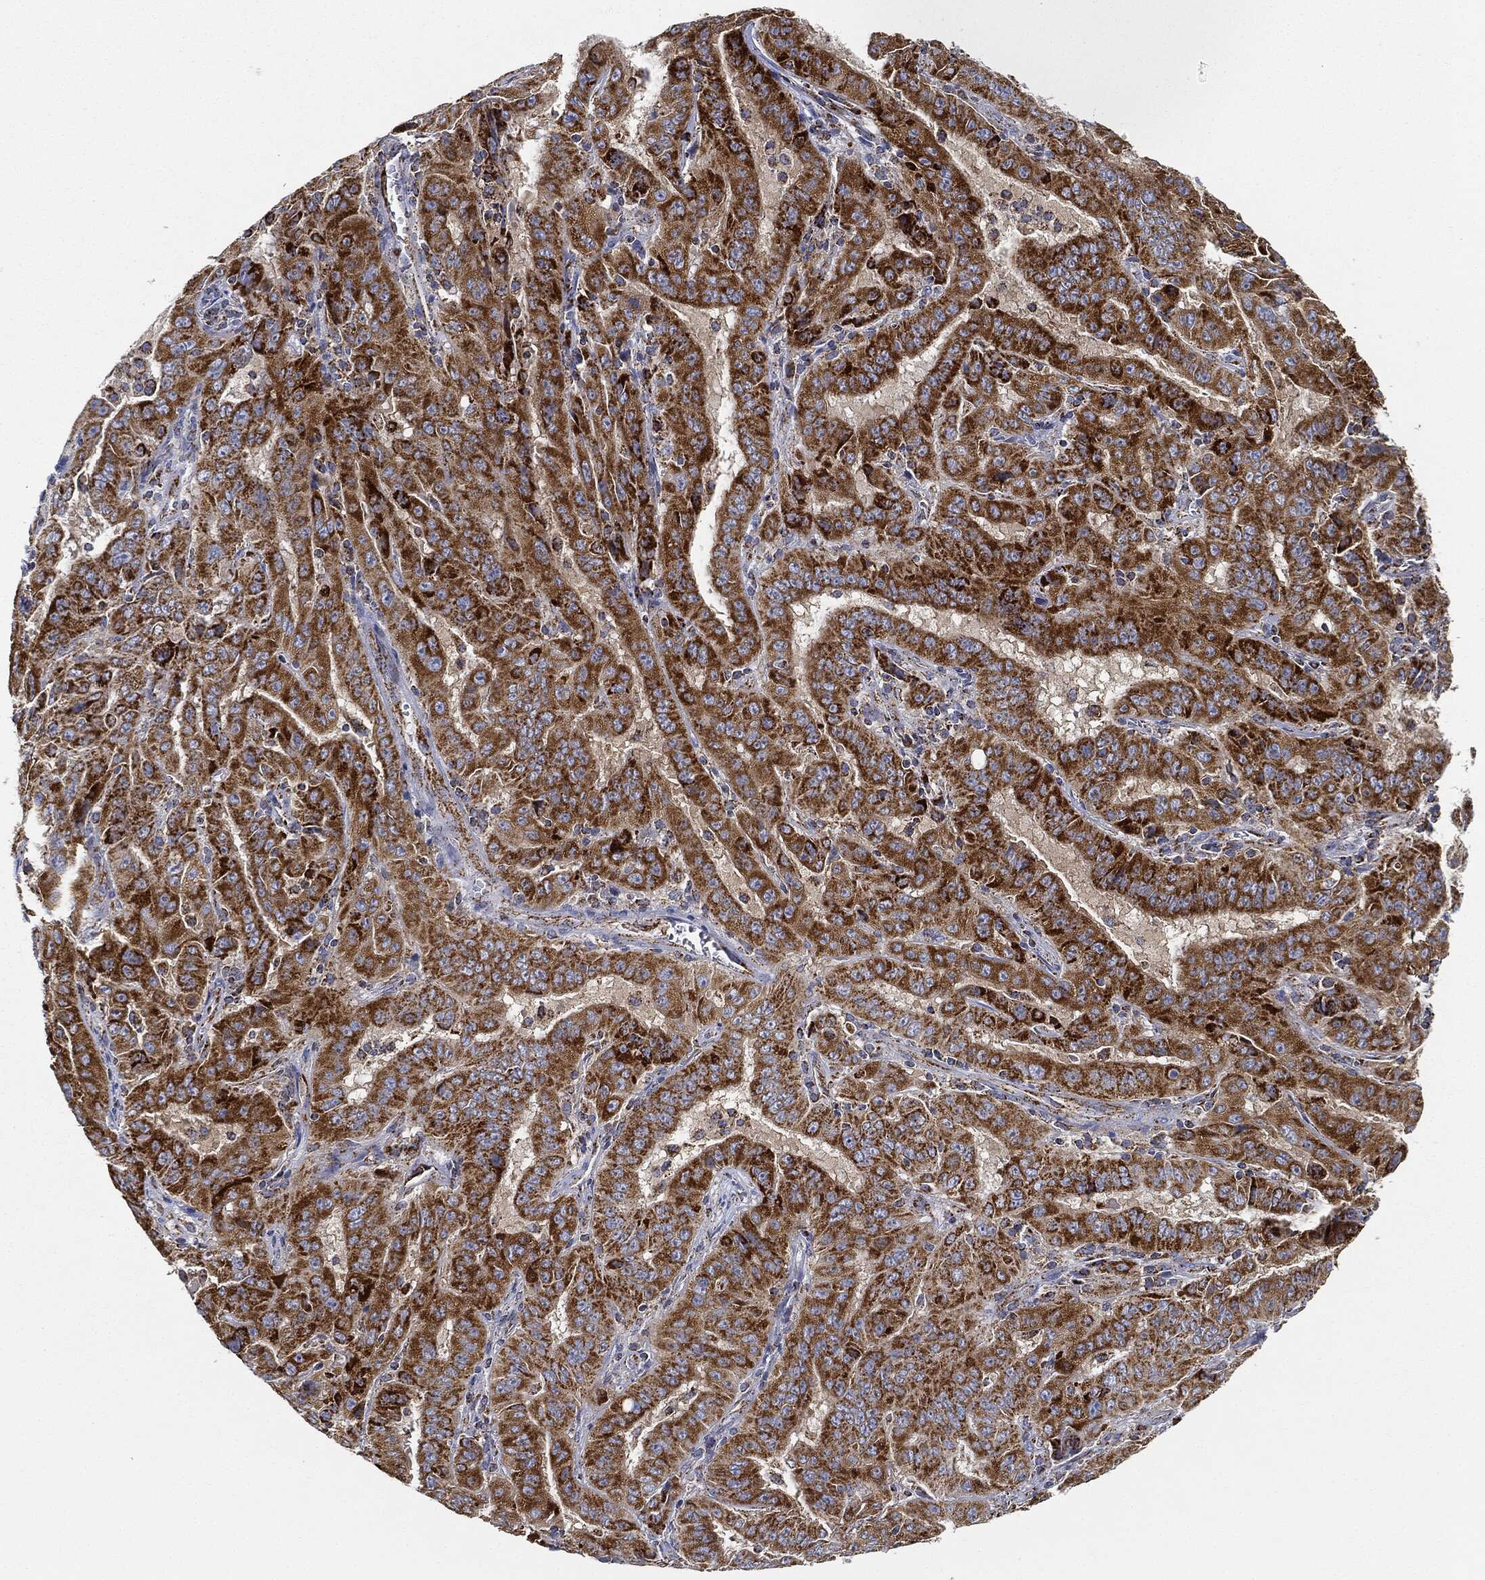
{"staining": {"intensity": "strong", "quantity": ">75%", "location": "cytoplasmic/membranous"}, "tissue": "pancreatic cancer", "cell_type": "Tumor cells", "image_type": "cancer", "snomed": [{"axis": "morphology", "description": "Adenocarcinoma, NOS"}, {"axis": "topography", "description": "Pancreas"}], "caption": "Tumor cells display strong cytoplasmic/membranous expression in about >75% of cells in adenocarcinoma (pancreatic).", "gene": "CAPN15", "patient": {"sex": "male", "age": 63}}